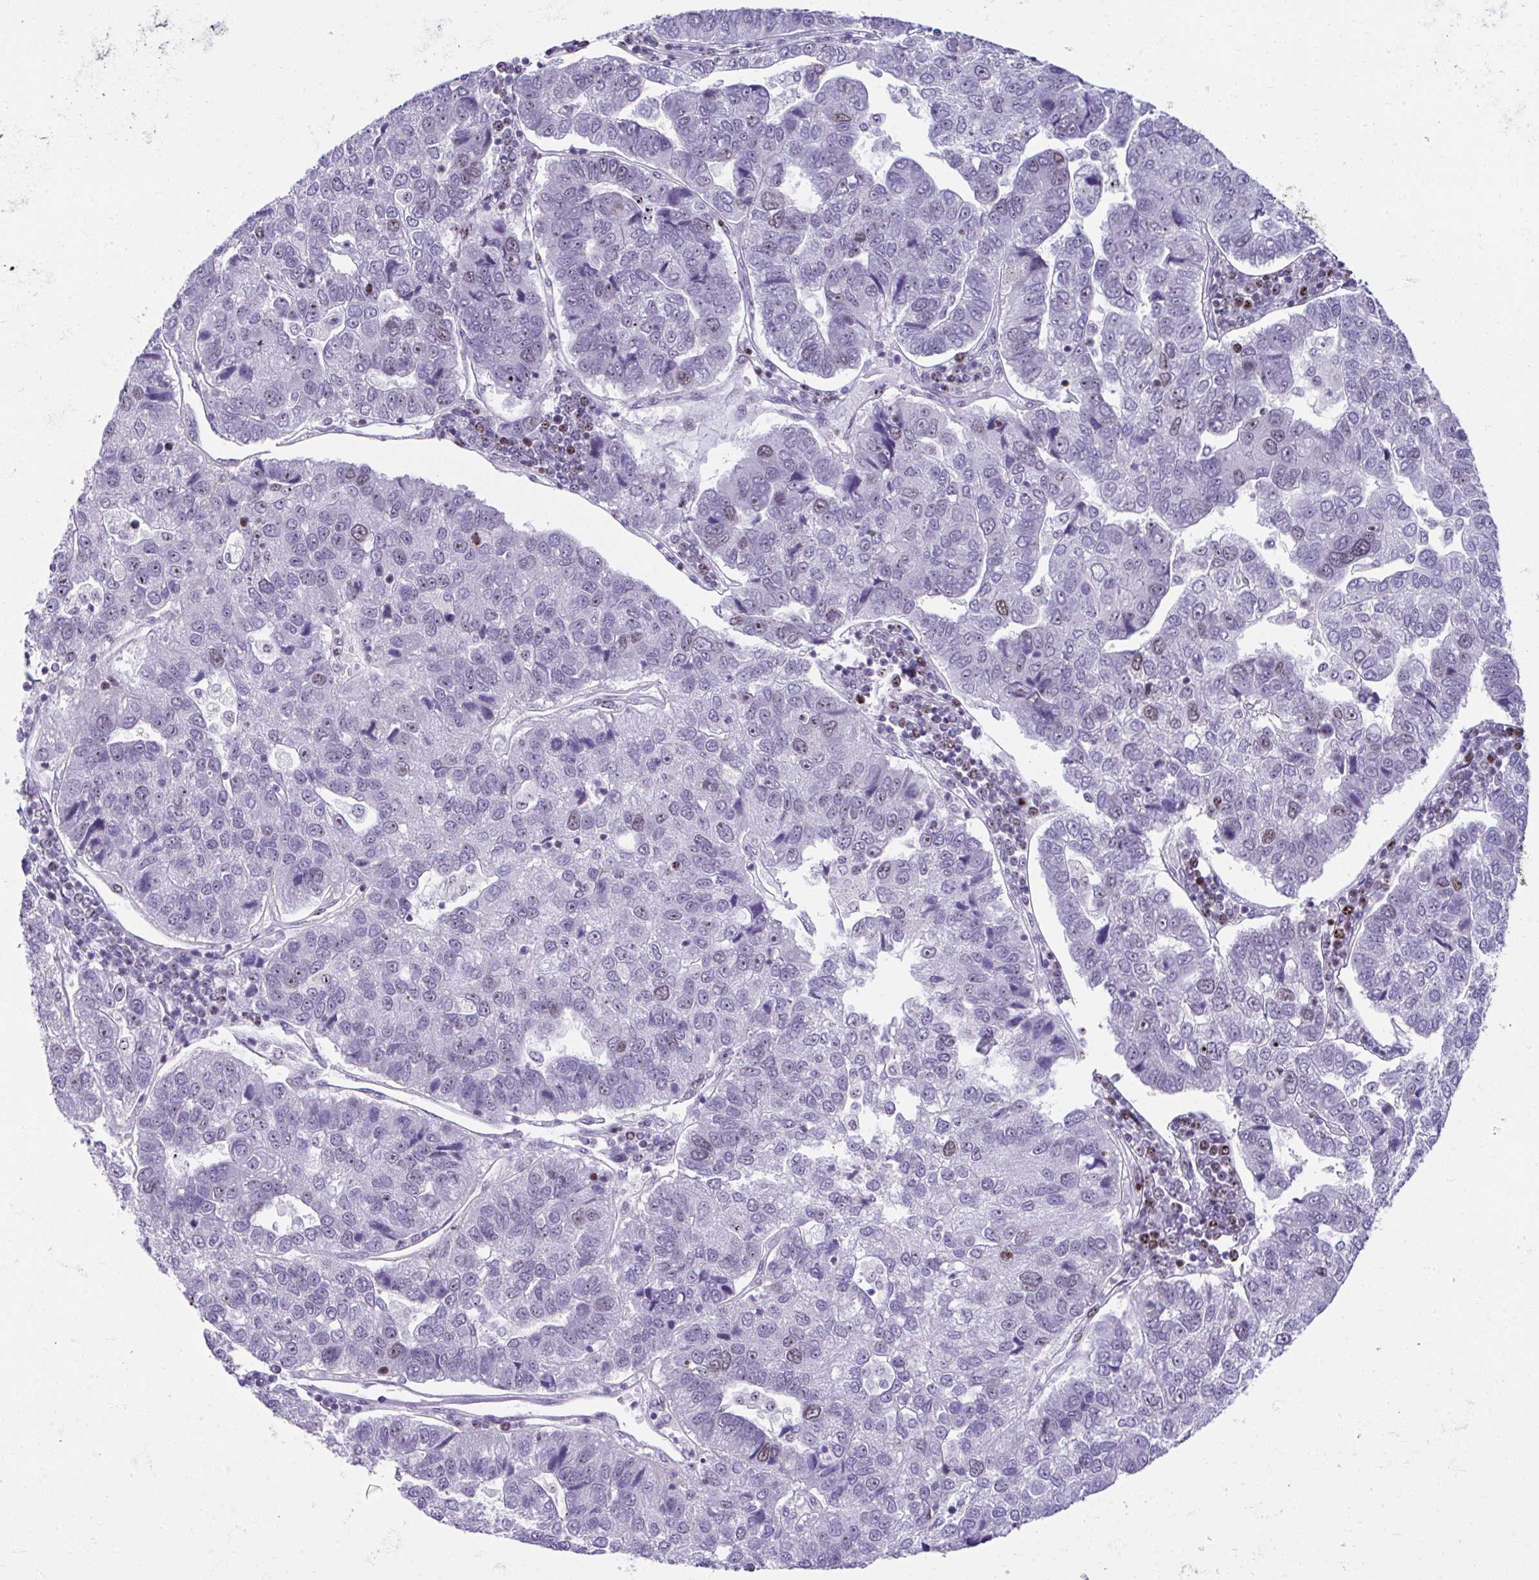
{"staining": {"intensity": "moderate", "quantity": "<25%", "location": "nuclear"}, "tissue": "pancreatic cancer", "cell_type": "Tumor cells", "image_type": "cancer", "snomed": [{"axis": "morphology", "description": "Adenocarcinoma, NOS"}, {"axis": "topography", "description": "Pancreas"}], "caption": "Tumor cells reveal moderate nuclear positivity in approximately <25% of cells in pancreatic adenocarcinoma. The staining is performed using DAB (3,3'-diaminobenzidine) brown chromogen to label protein expression. The nuclei are counter-stained blue using hematoxylin.", "gene": "CEP72", "patient": {"sex": "female", "age": 61}}